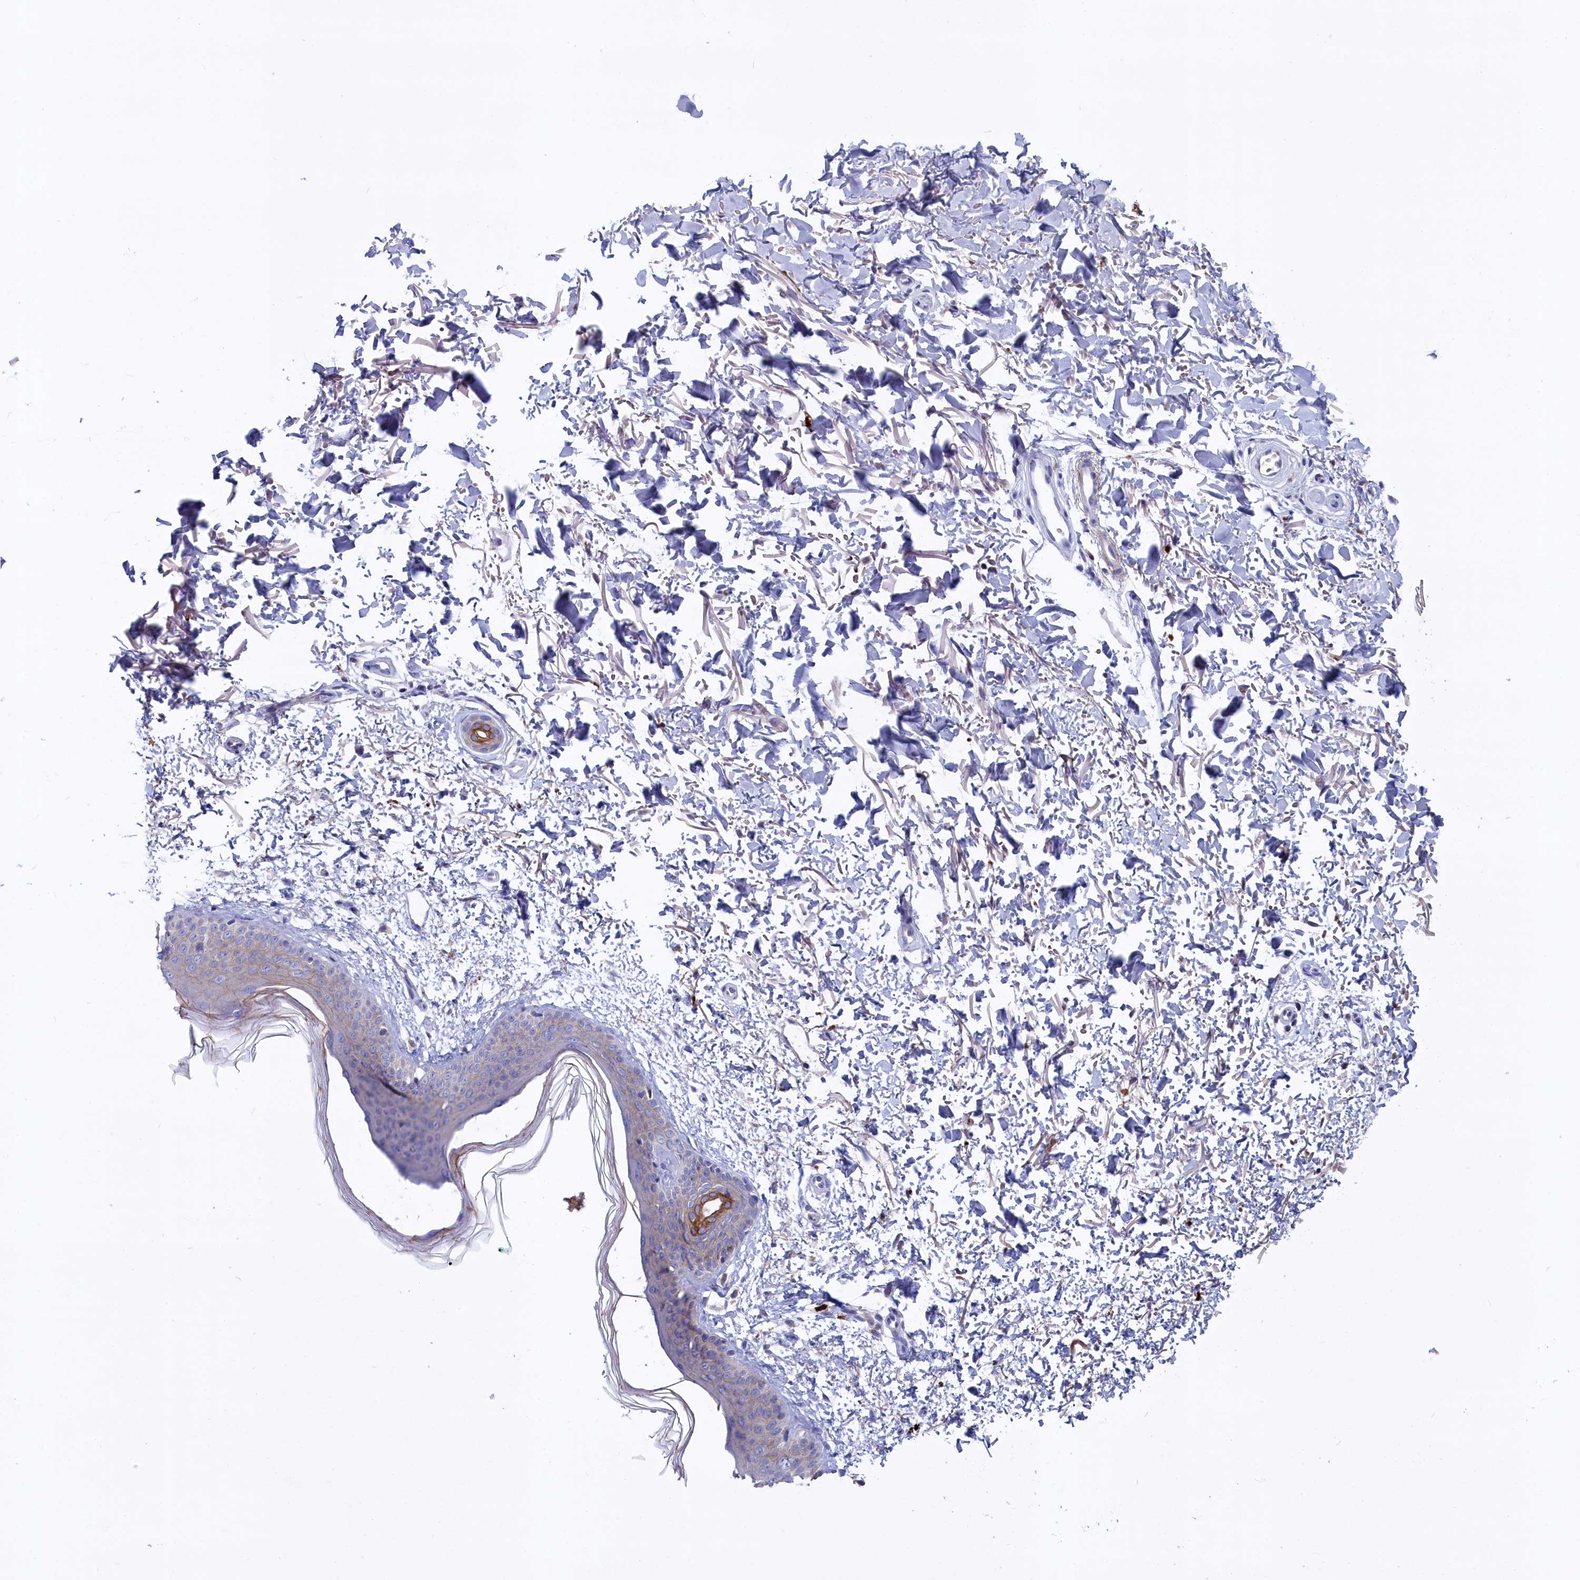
{"staining": {"intensity": "negative", "quantity": "none", "location": "none"}, "tissue": "skin", "cell_type": "Fibroblasts", "image_type": "normal", "snomed": [{"axis": "morphology", "description": "Normal tissue, NOS"}, {"axis": "topography", "description": "Skin"}], "caption": "This is a micrograph of immunohistochemistry (IHC) staining of normal skin, which shows no expression in fibroblasts.", "gene": "GPR108", "patient": {"sex": "male", "age": 66}}